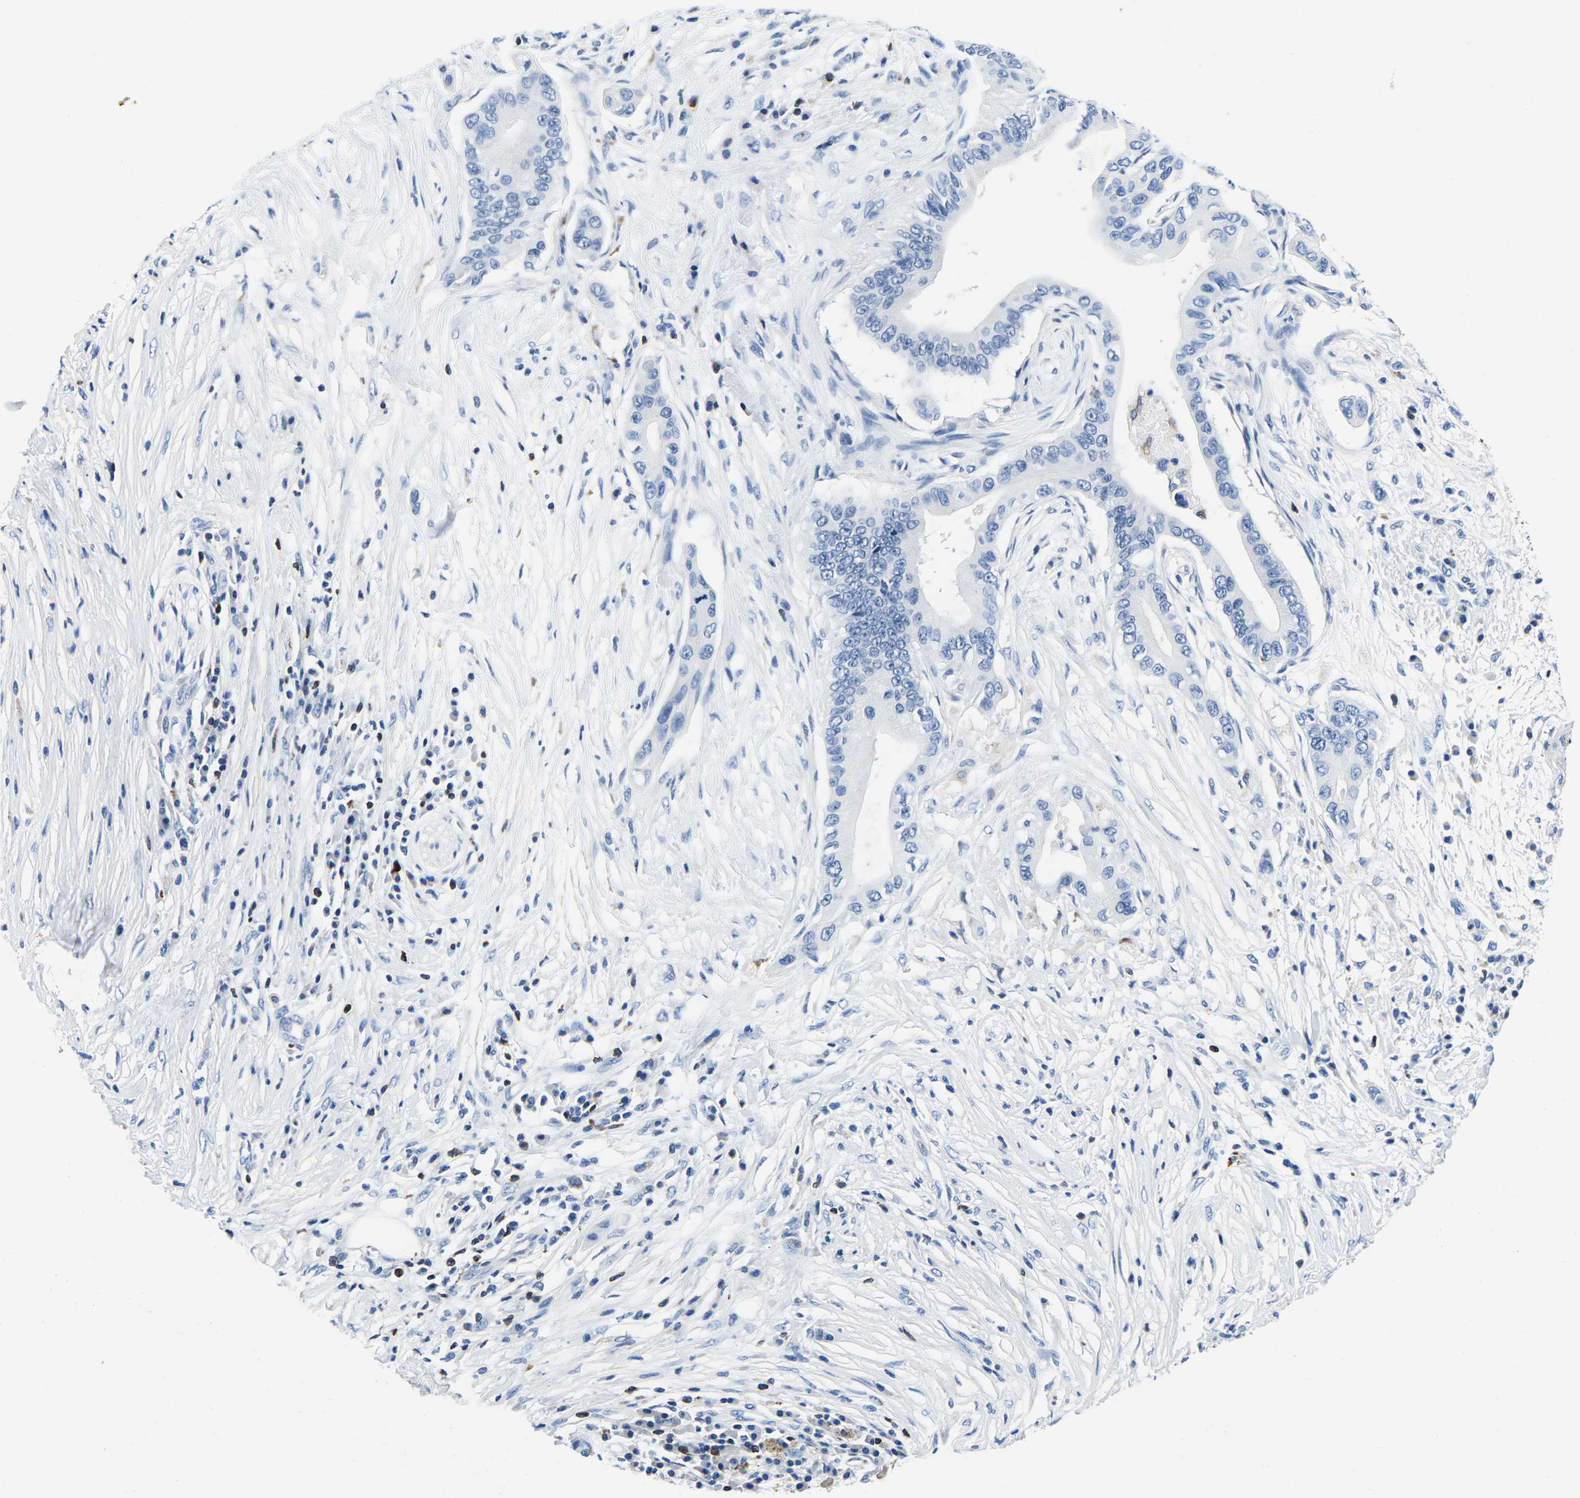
{"staining": {"intensity": "negative", "quantity": "none", "location": "none"}, "tissue": "pancreatic cancer", "cell_type": "Tumor cells", "image_type": "cancer", "snomed": [{"axis": "morphology", "description": "Adenocarcinoma, NOS"}, {"axis": "topography", "description": "Pancreas"}], "caption": "The immunohistochemistry (IHC) photomicrograph has no significant staining in tumor cells of pancreatic cancer tissue.", "gene": "CTSW", "patient": {"sex": "male", "age": 77}}